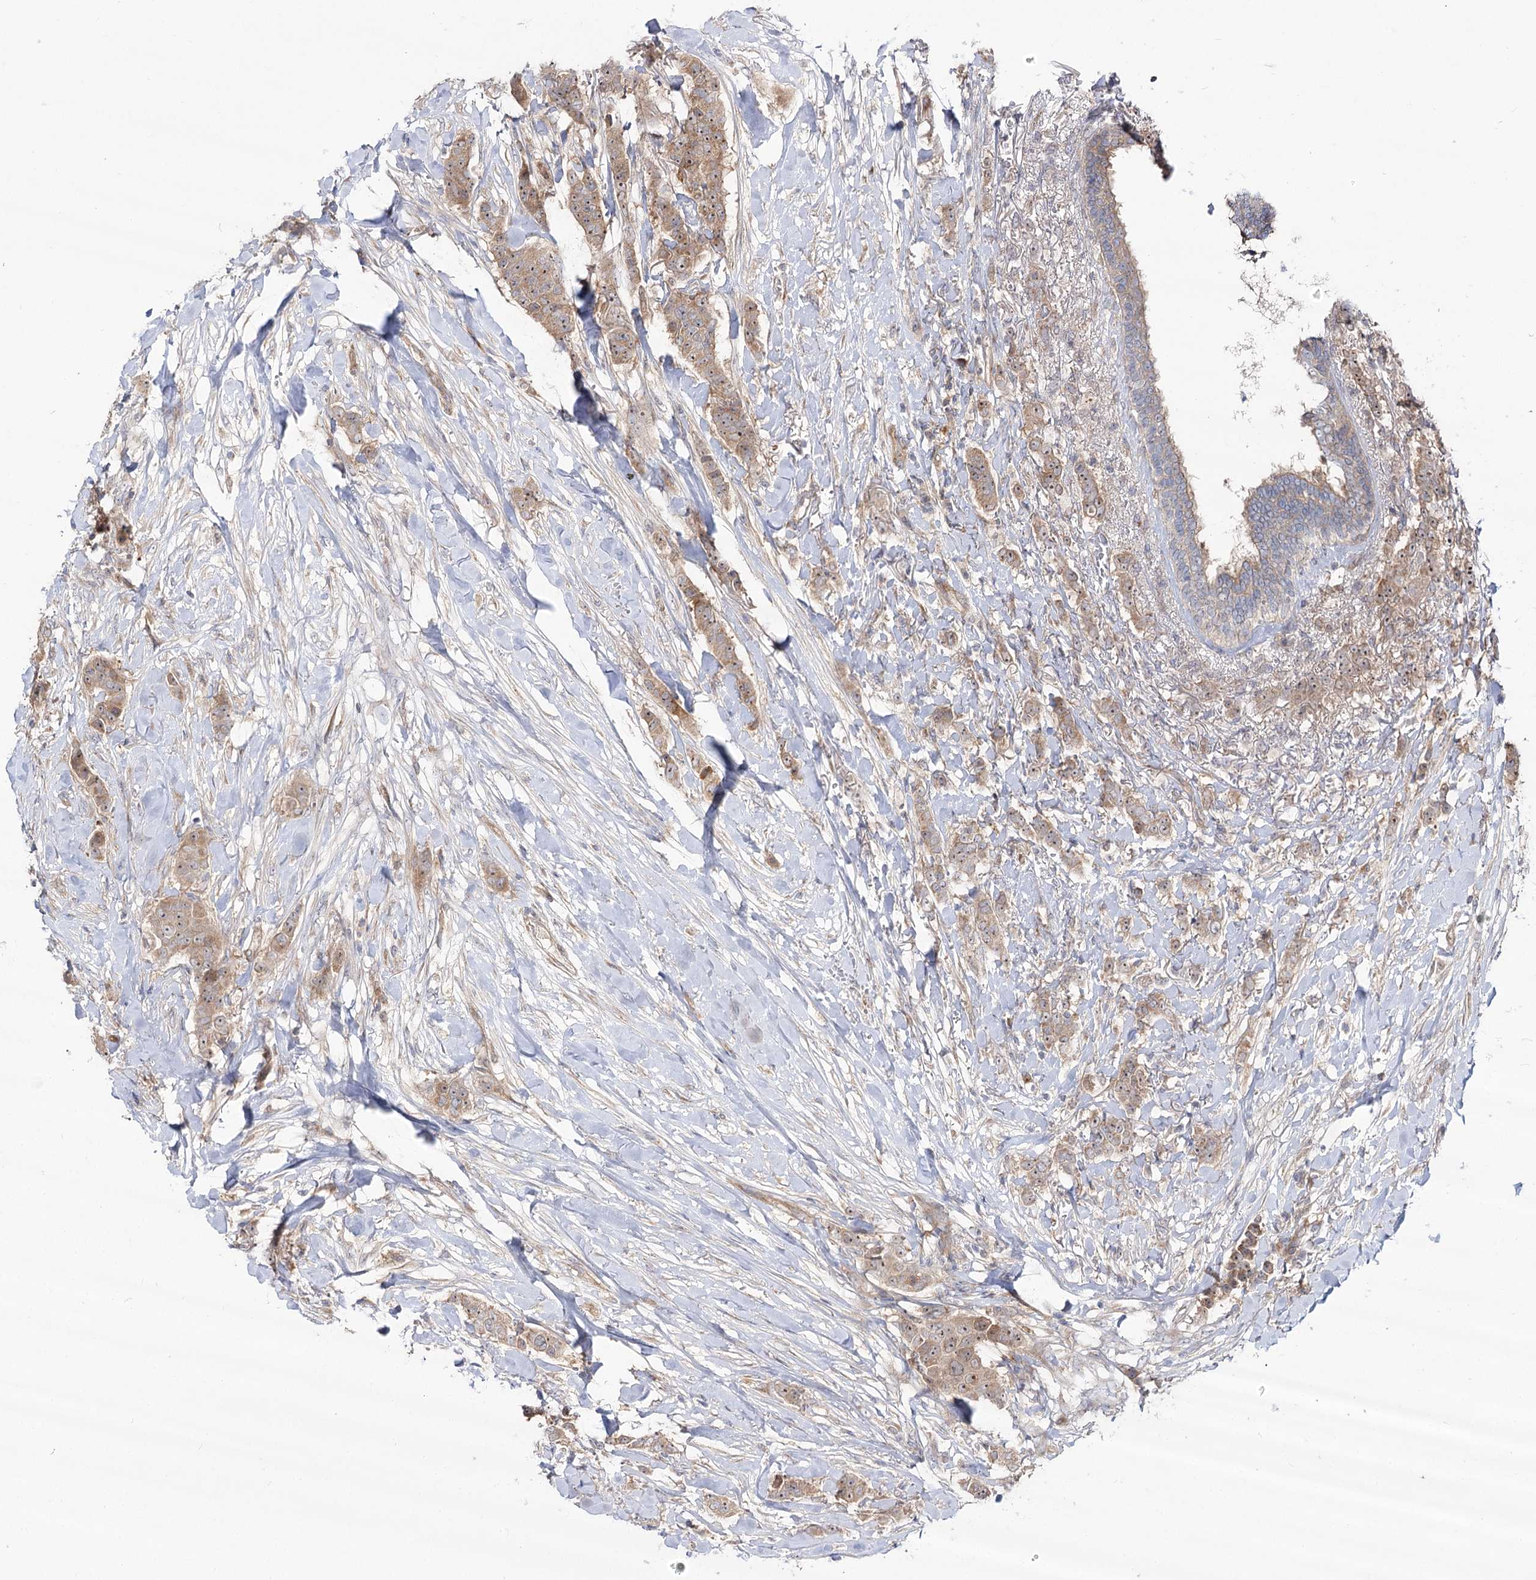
{"staining": {"intensity": "moderate", "quantity": ">75%", "location": "cytoplasmic/membranous,nuclear"}, "tissue": "breast cancer", "cell_type": "Tumor cells", "image_type": "cancer", "snomed": [{"axis": "morphology", "description": "Duct carcinoma"}, {"axis": "topography", "description": "Breast"}], "caption": "A histopathology image of human breast cancer stained for a protein shows moderate cytoplasmic/membranous and nuclear brown staining in tumor cells.", "gene": "C11orf80", "patient": {"sex": "female", "age": 40}}